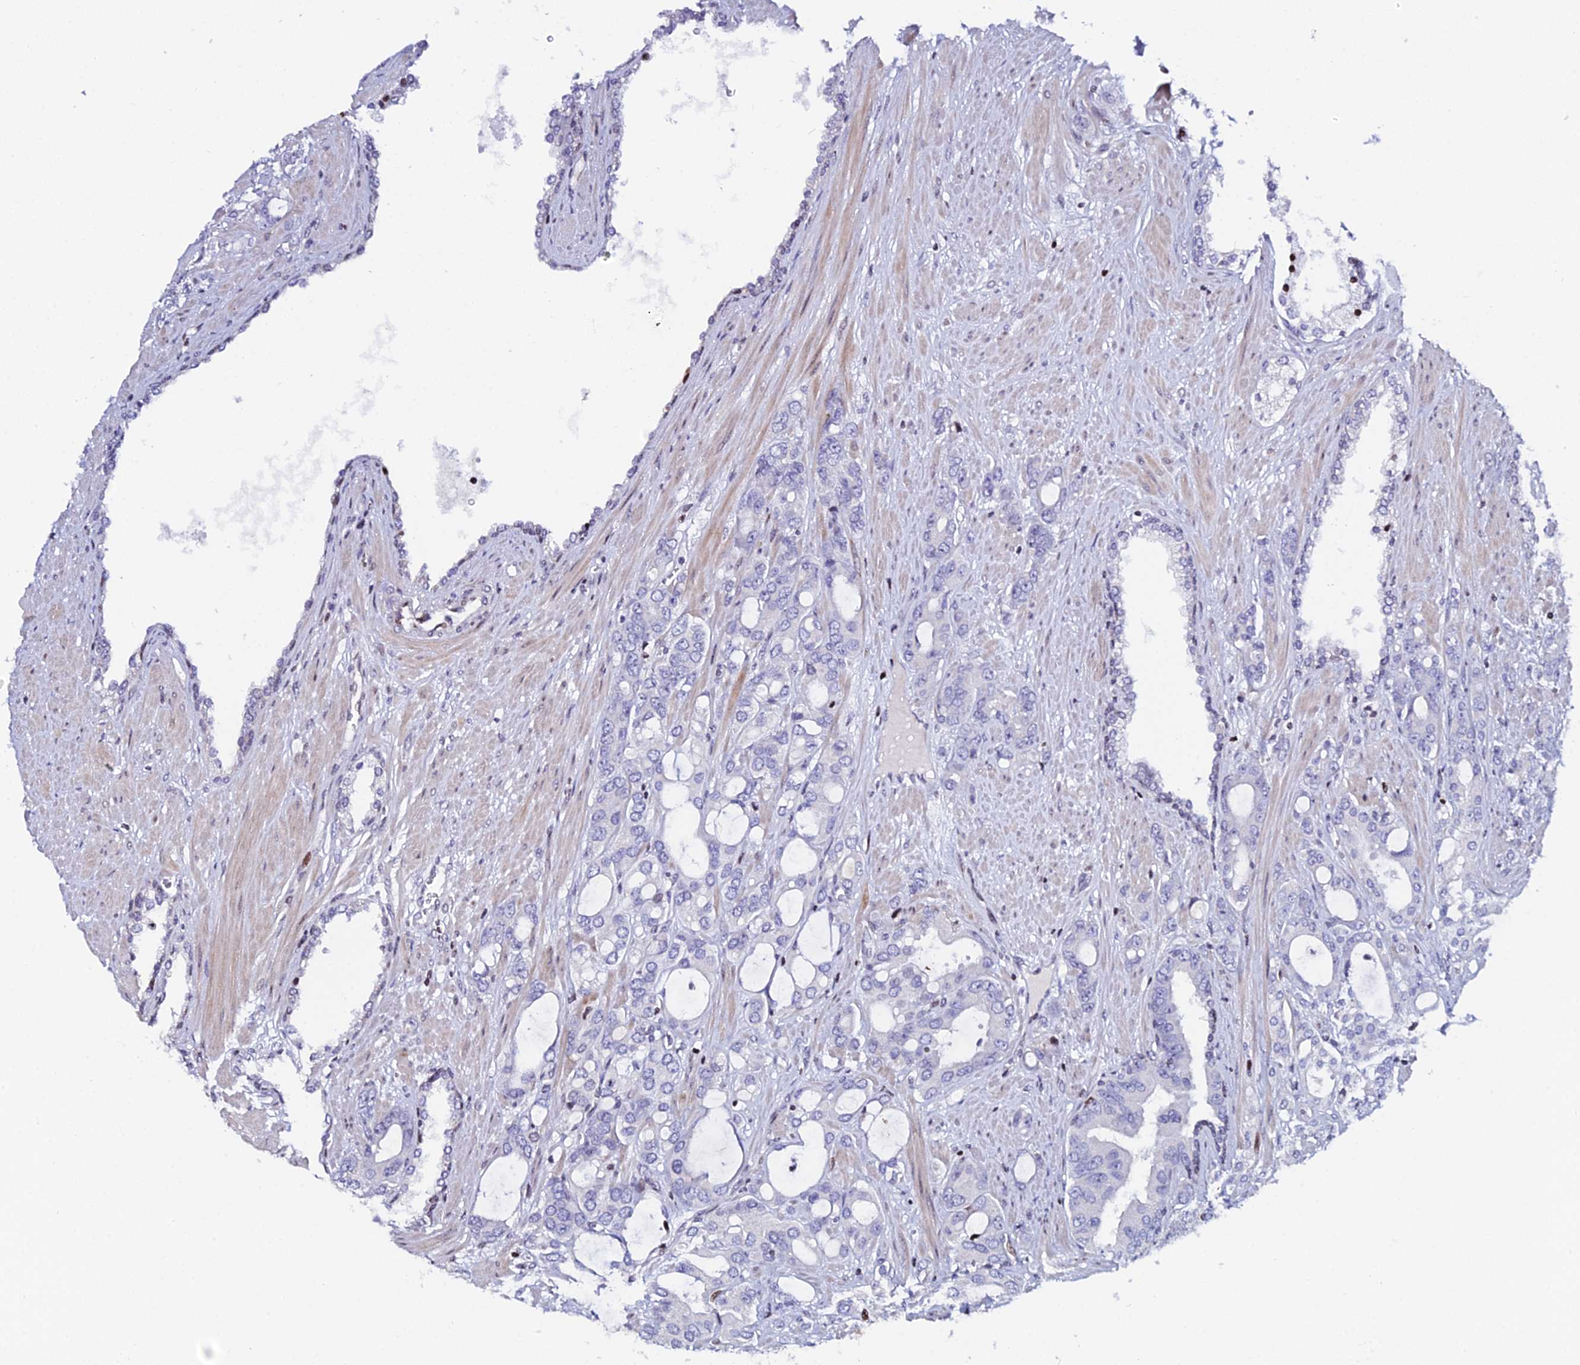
{"staining": {"intensity": "negative", "quantity": "none", "location": "none"}, "tissue": "prostate cancer", "cell_type": "Tumor cells", "image_type": "cancer", "snomed": [{"axis": "morphology", "description": "Adenocarcinoma, High grade"}, {"axis": "topography", "description": "Prostate"}], "caption": "Immunohistochemistry (IHC) of human adenocarcinoma (high-grade) (prostate) shows no positivity in tumor cells.", "gene": "MYNN", "patient": {"sex": "male", "age": 72}}